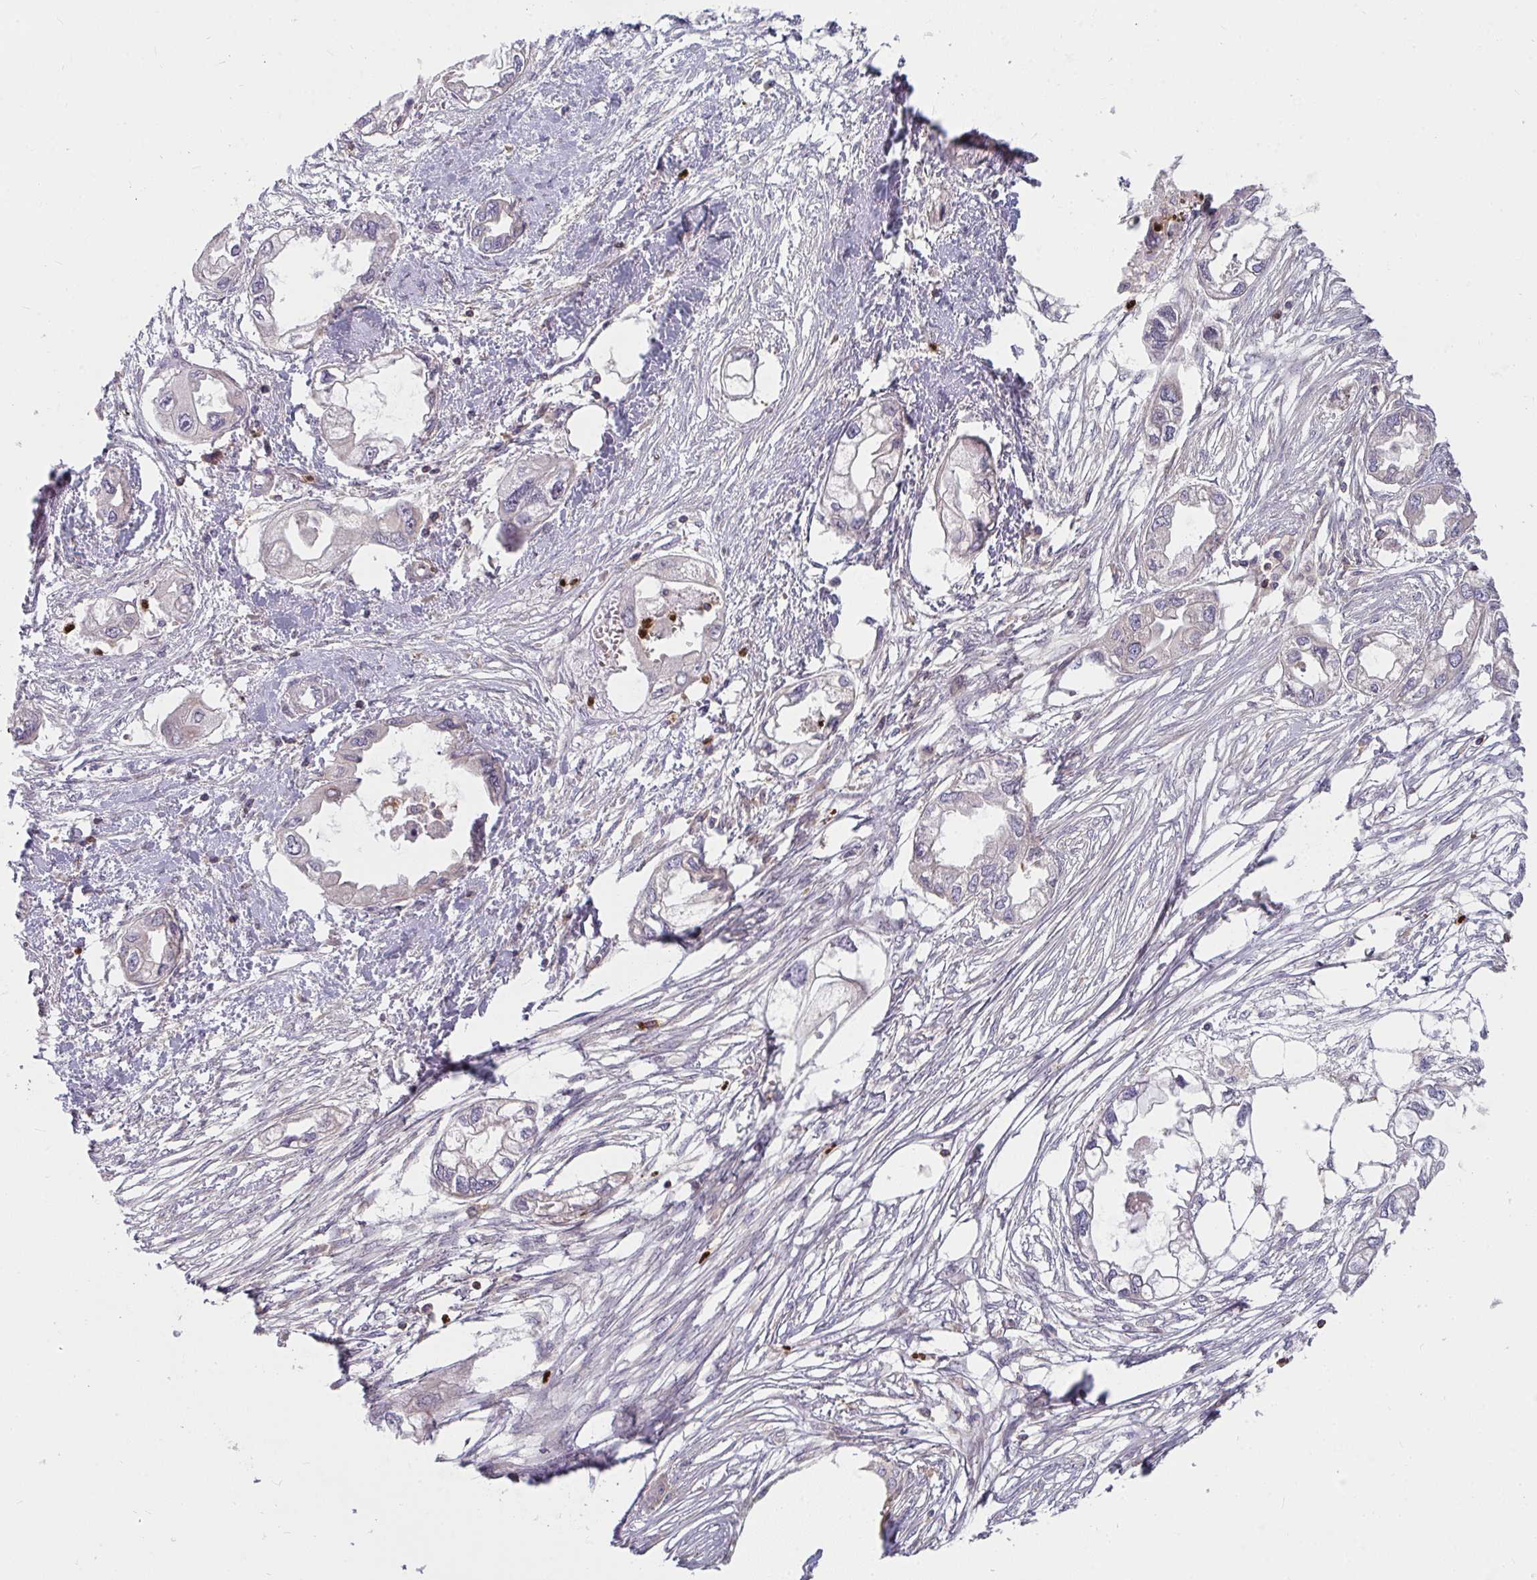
{"staining": {"intensity": "negative", "quantity": "none", "location": "none"}, "tissue": "endometrial cancer", "cell_type": "Tumor cells", "image_type": "cancer", "snomed": [{"axis": "morphology", "description": "Adenocarcinoma, NOS"}, {"axis": "morphology", "description": "Adenocarcinoma, metastatic, NOS"}, {"axis": "topography", "description": "Adipose tissue"}, {"axis": "topography", "description": "Endometrium"}], "caption": "Tumor cells are negative for protein expression in human endometrial cancer.", "gene": "CSF3R", "patient": {"sex": "female", "age": 67}}